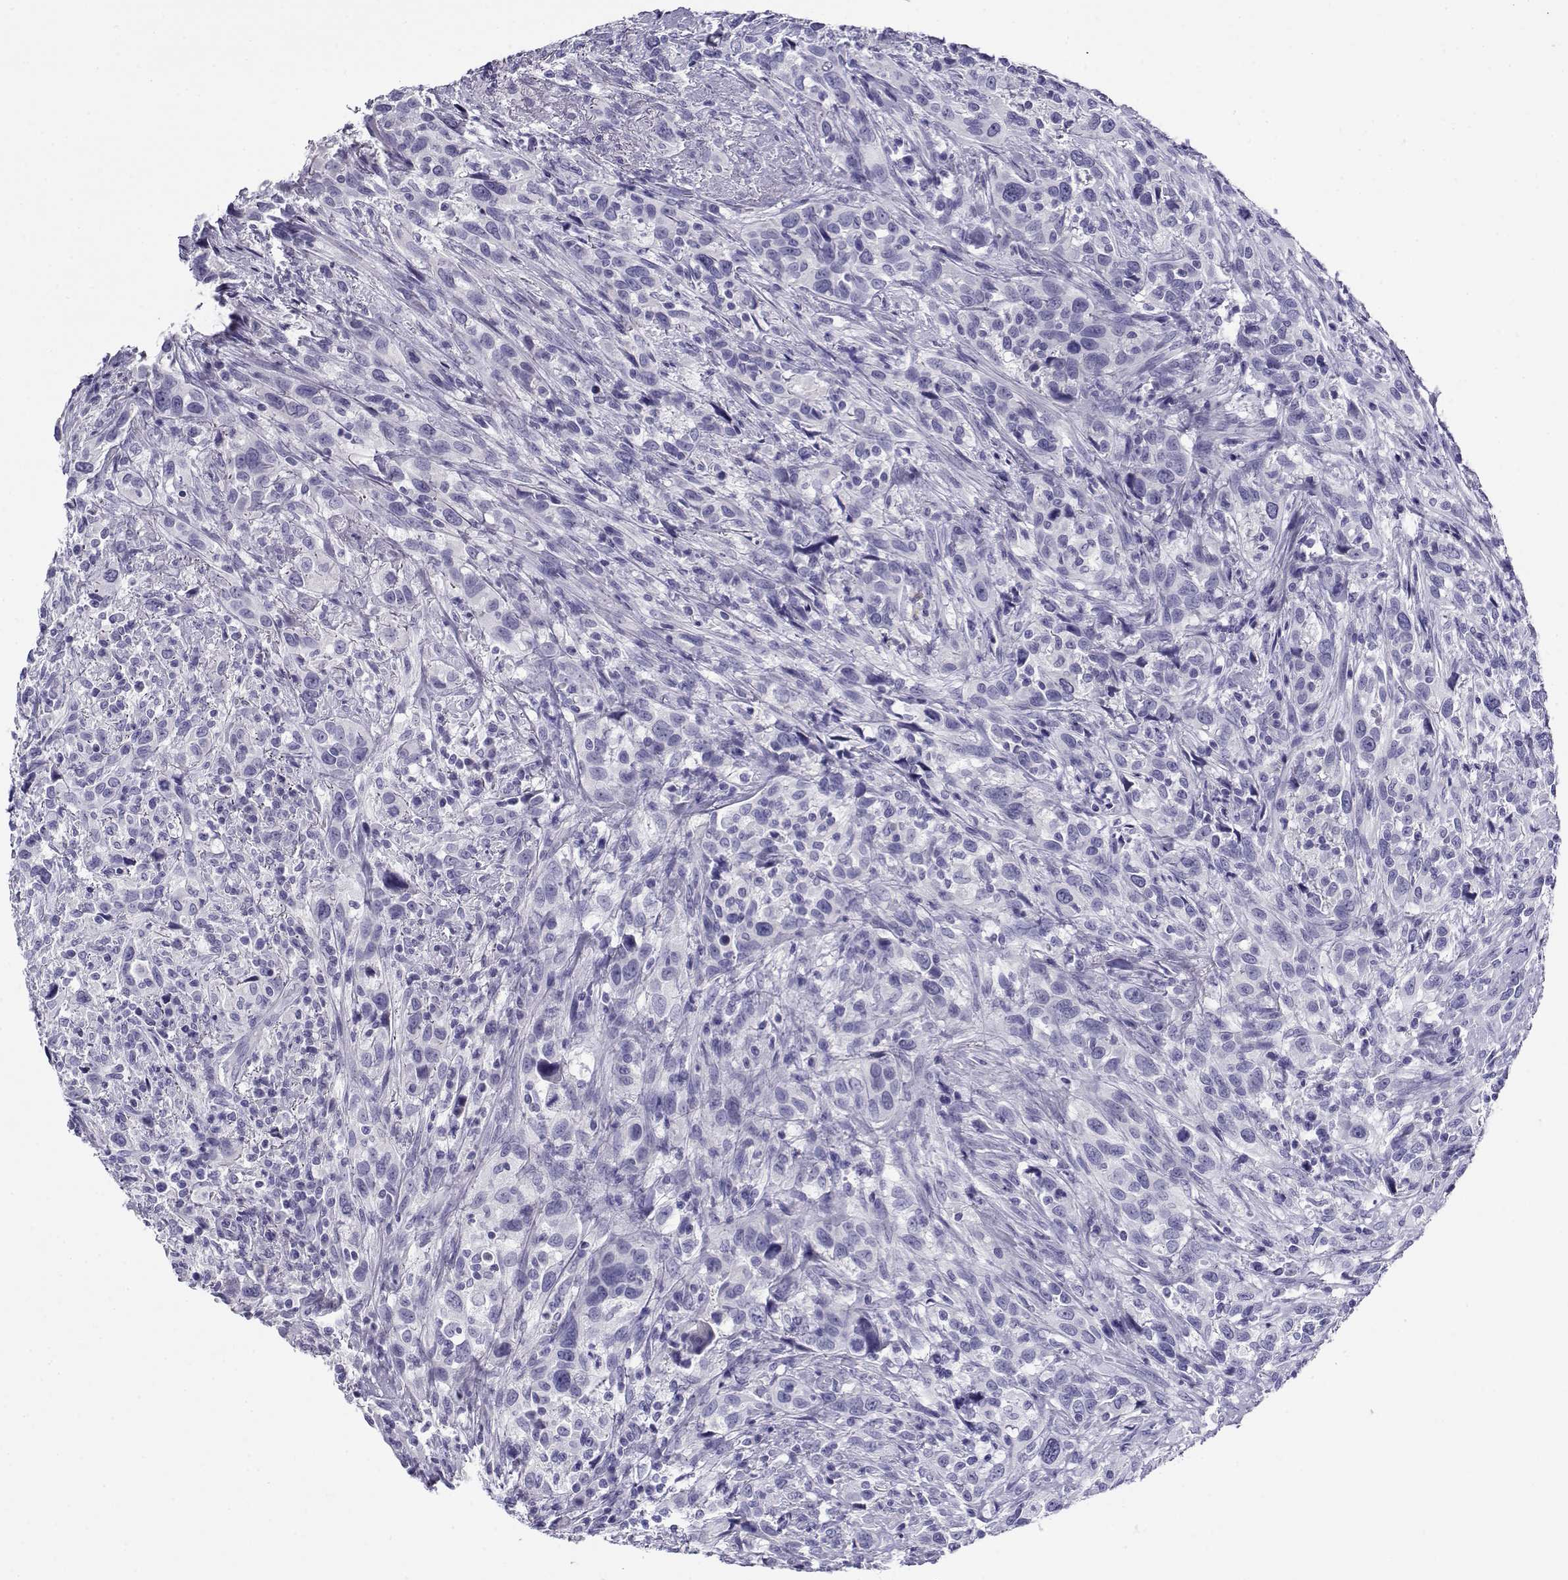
{"staining": {"intensity": "negative", "quantity": "none", "location": "none"}, "tissue": "urothelial cancer", "cell_type": "Tumor cells", "image_type": "cancer", "snomed": [{"axis": "morphology", "description": "Urothelial carcinoma, NOS"}, {"axis": "morphology", "description": "Urothelial carcinoma, High grade"}, {"axis": "topography", "description": "Urinary bladder"}], "caption": "IHC image of human urothelial cancer stained for a protein (brown), which reveals no staining in tumor cells.", "gene": "CABS1", "patient": {"sex": "female", "age": 64}}